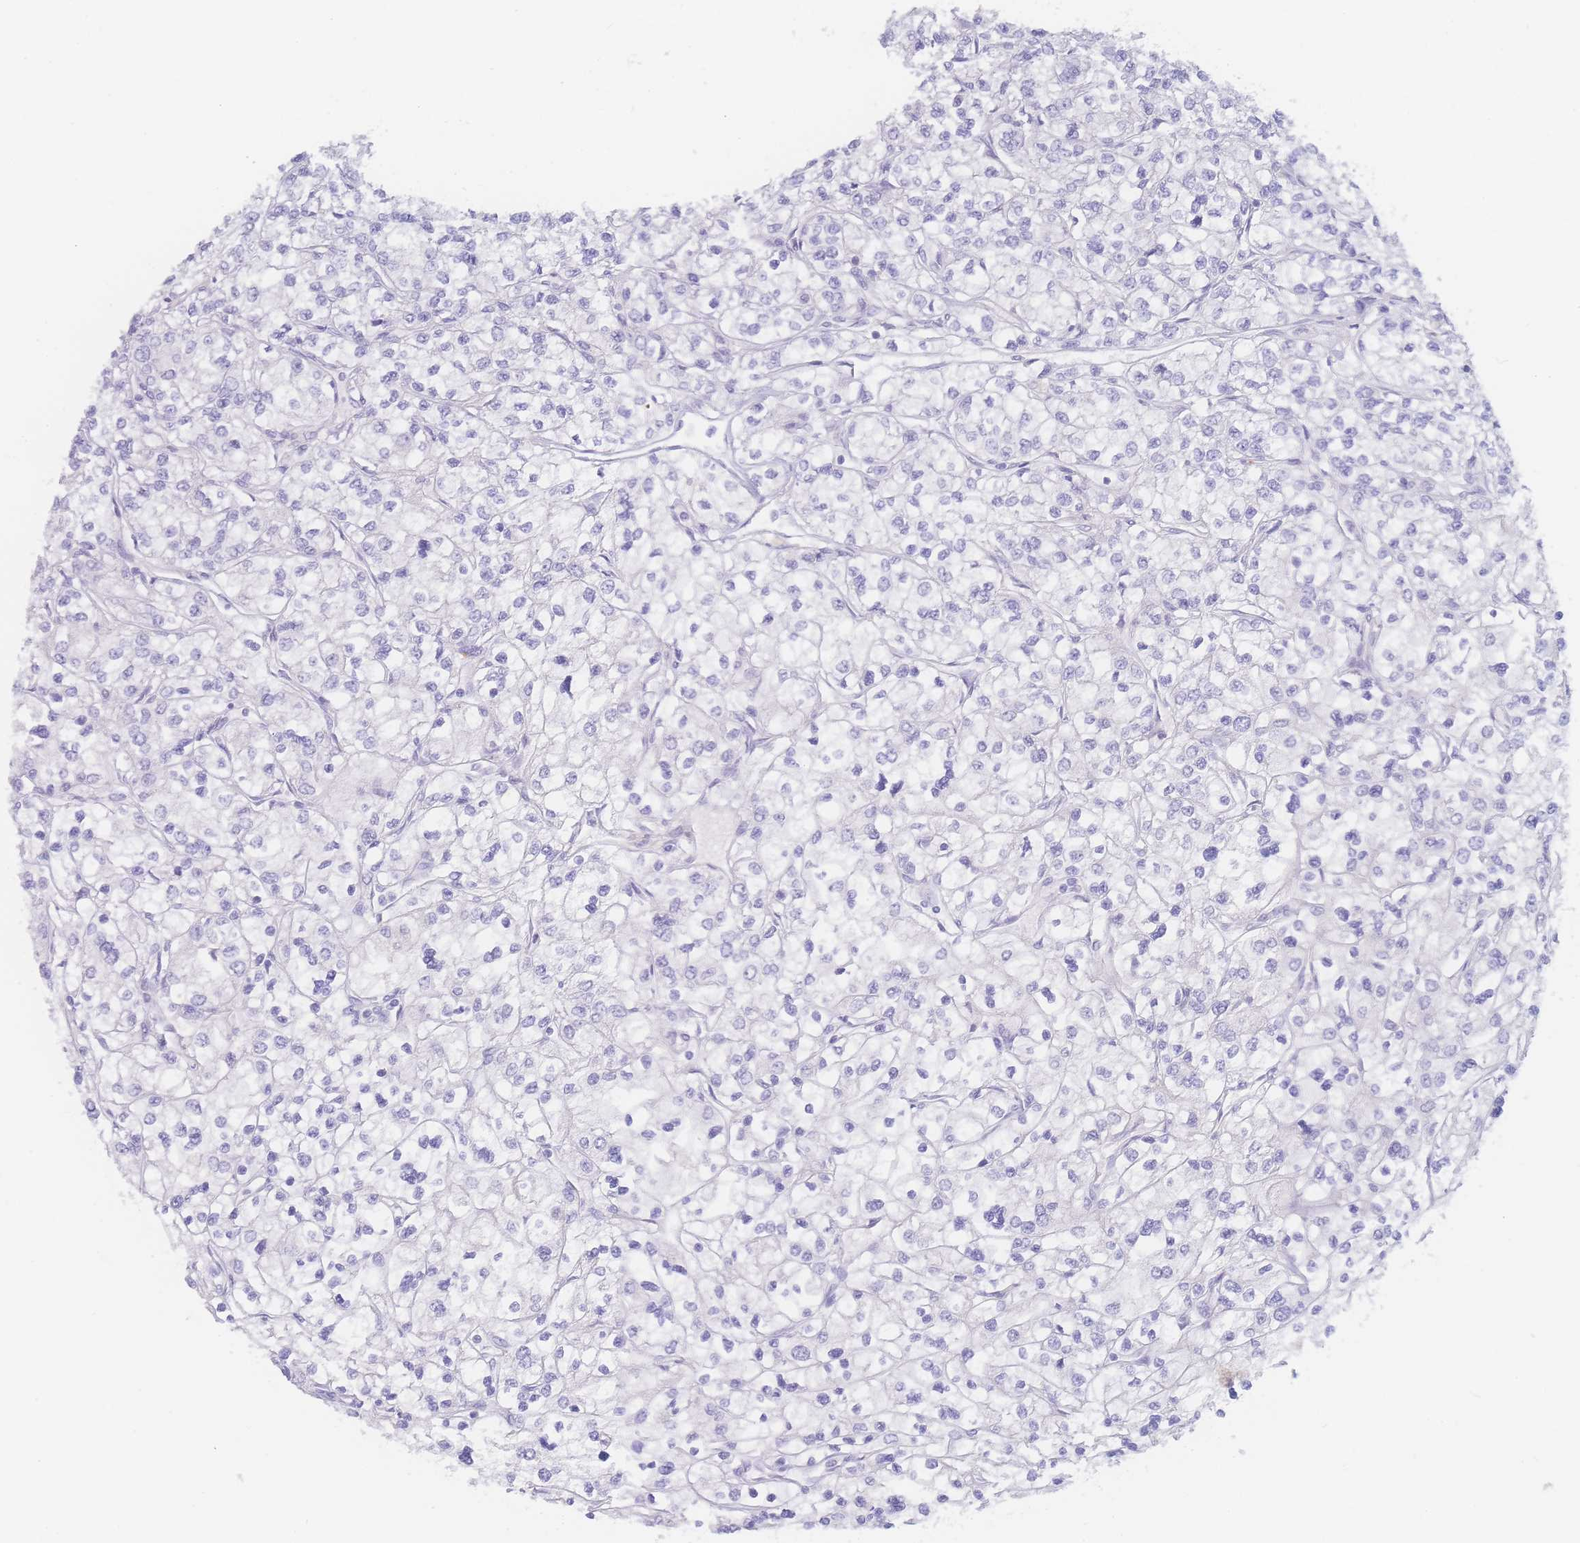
{"staining": {"intensity": "negative", "quantity": "none", "location": "none"}, "tissue": "renal cancer", "cell_type": "Tumor cells", "image_type": "cancer", "snomed": [{"axis": "morphology", "description": "Adenocarcinoma, NOS"}, {"axis": "topography", "description": "Kidney"}], "caption": "Micrograph shows no significant protein staining in tumor cells of renal cancer (adenocarcinoma).", "gene": "PRSS22", "patient": {"sex": "male", "age": 80}}